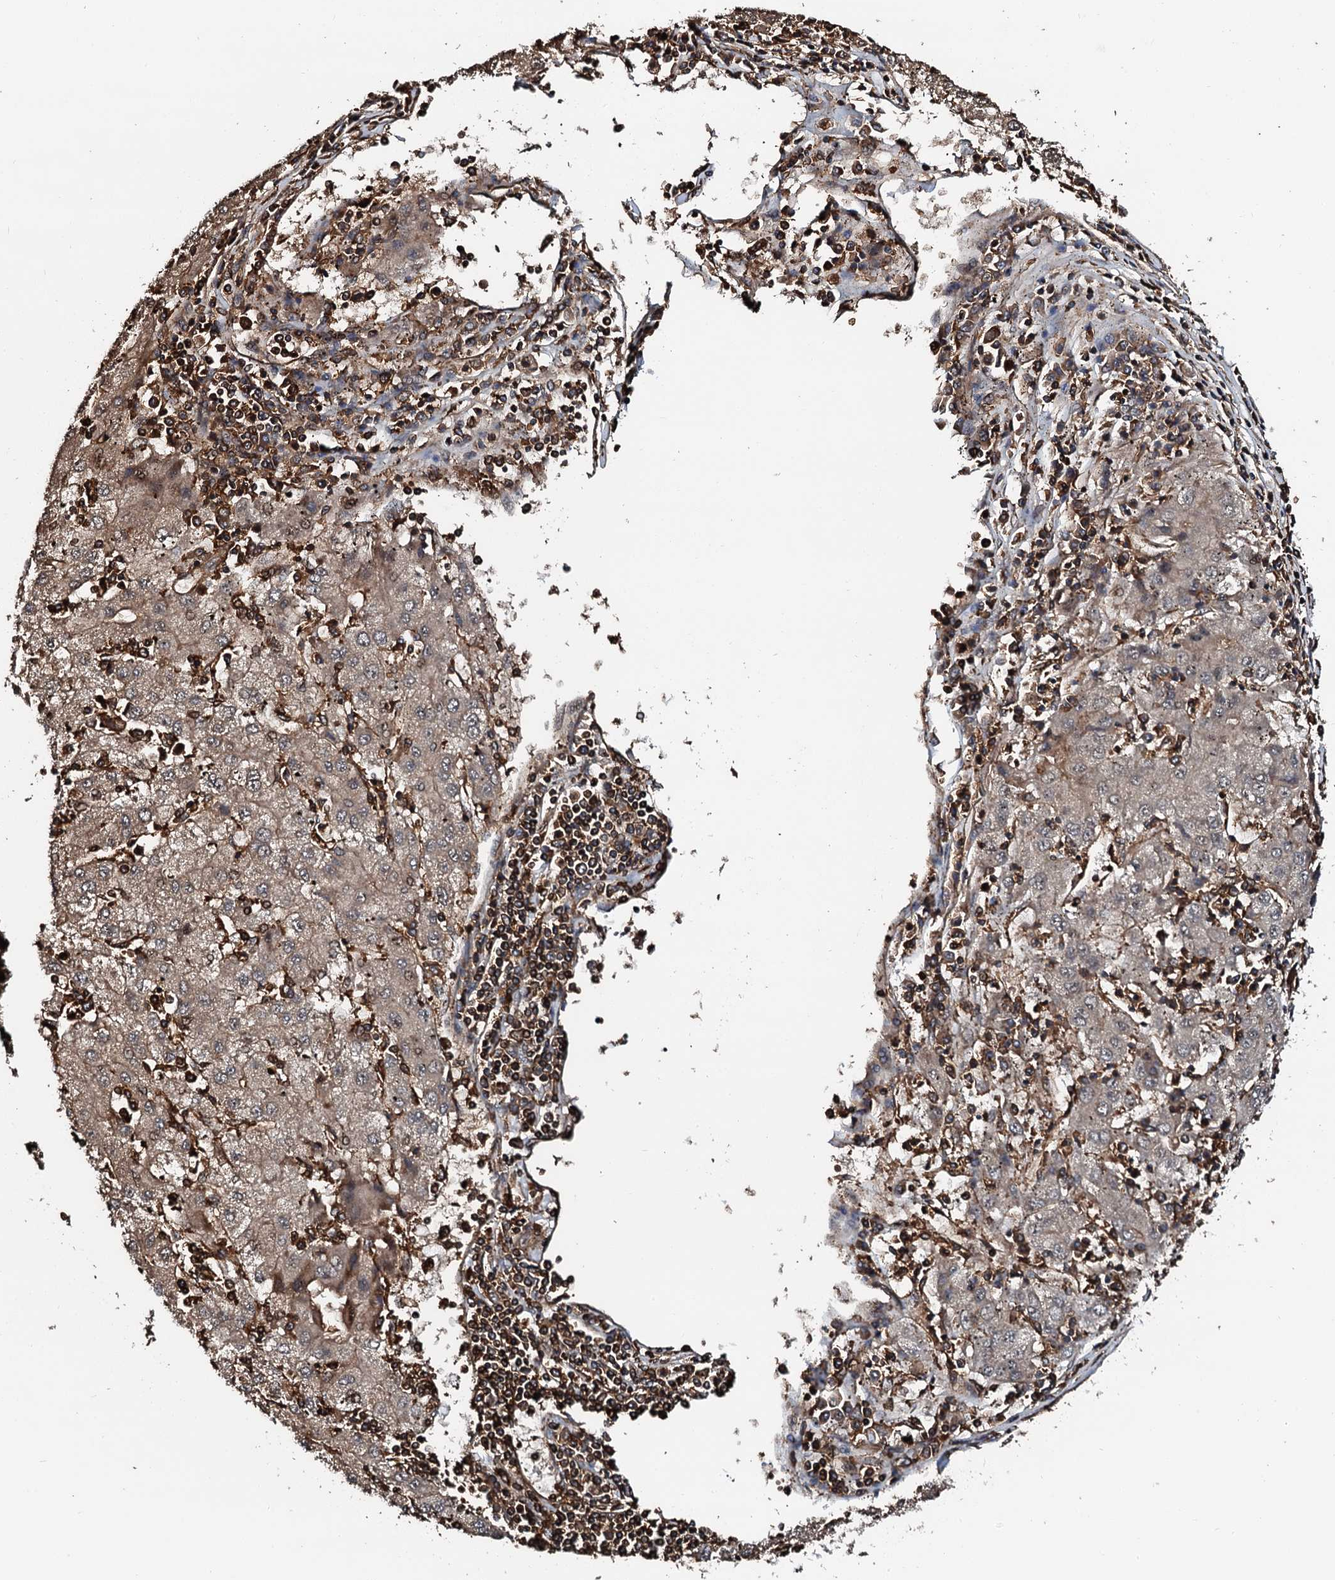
{"staining": {"intensity": "weak", "quantity": ">75%", "location": "cytoplasmic/membranous"}, "tissue": "liver cancer", "cell_type": "Tumor cells", "image_type": "cancer", "snomed": [{"axis": "morphology", "description": "Carcinoma, Hepatocellular, NOS"}, {"axis": "topography", "description": "Liver"}], "caption": "Immunohistochemical staining of hepatocellular carcinoma (liver) demonstrates low levels of weak cytoplasmic/membranous protein positivity in approximately >75% of tumor cells. (brown staining indicates protein expression, while blue staining denotes nuclei).", "gene": "INTS10", "patient": {"sex": "male", "age": 72}}